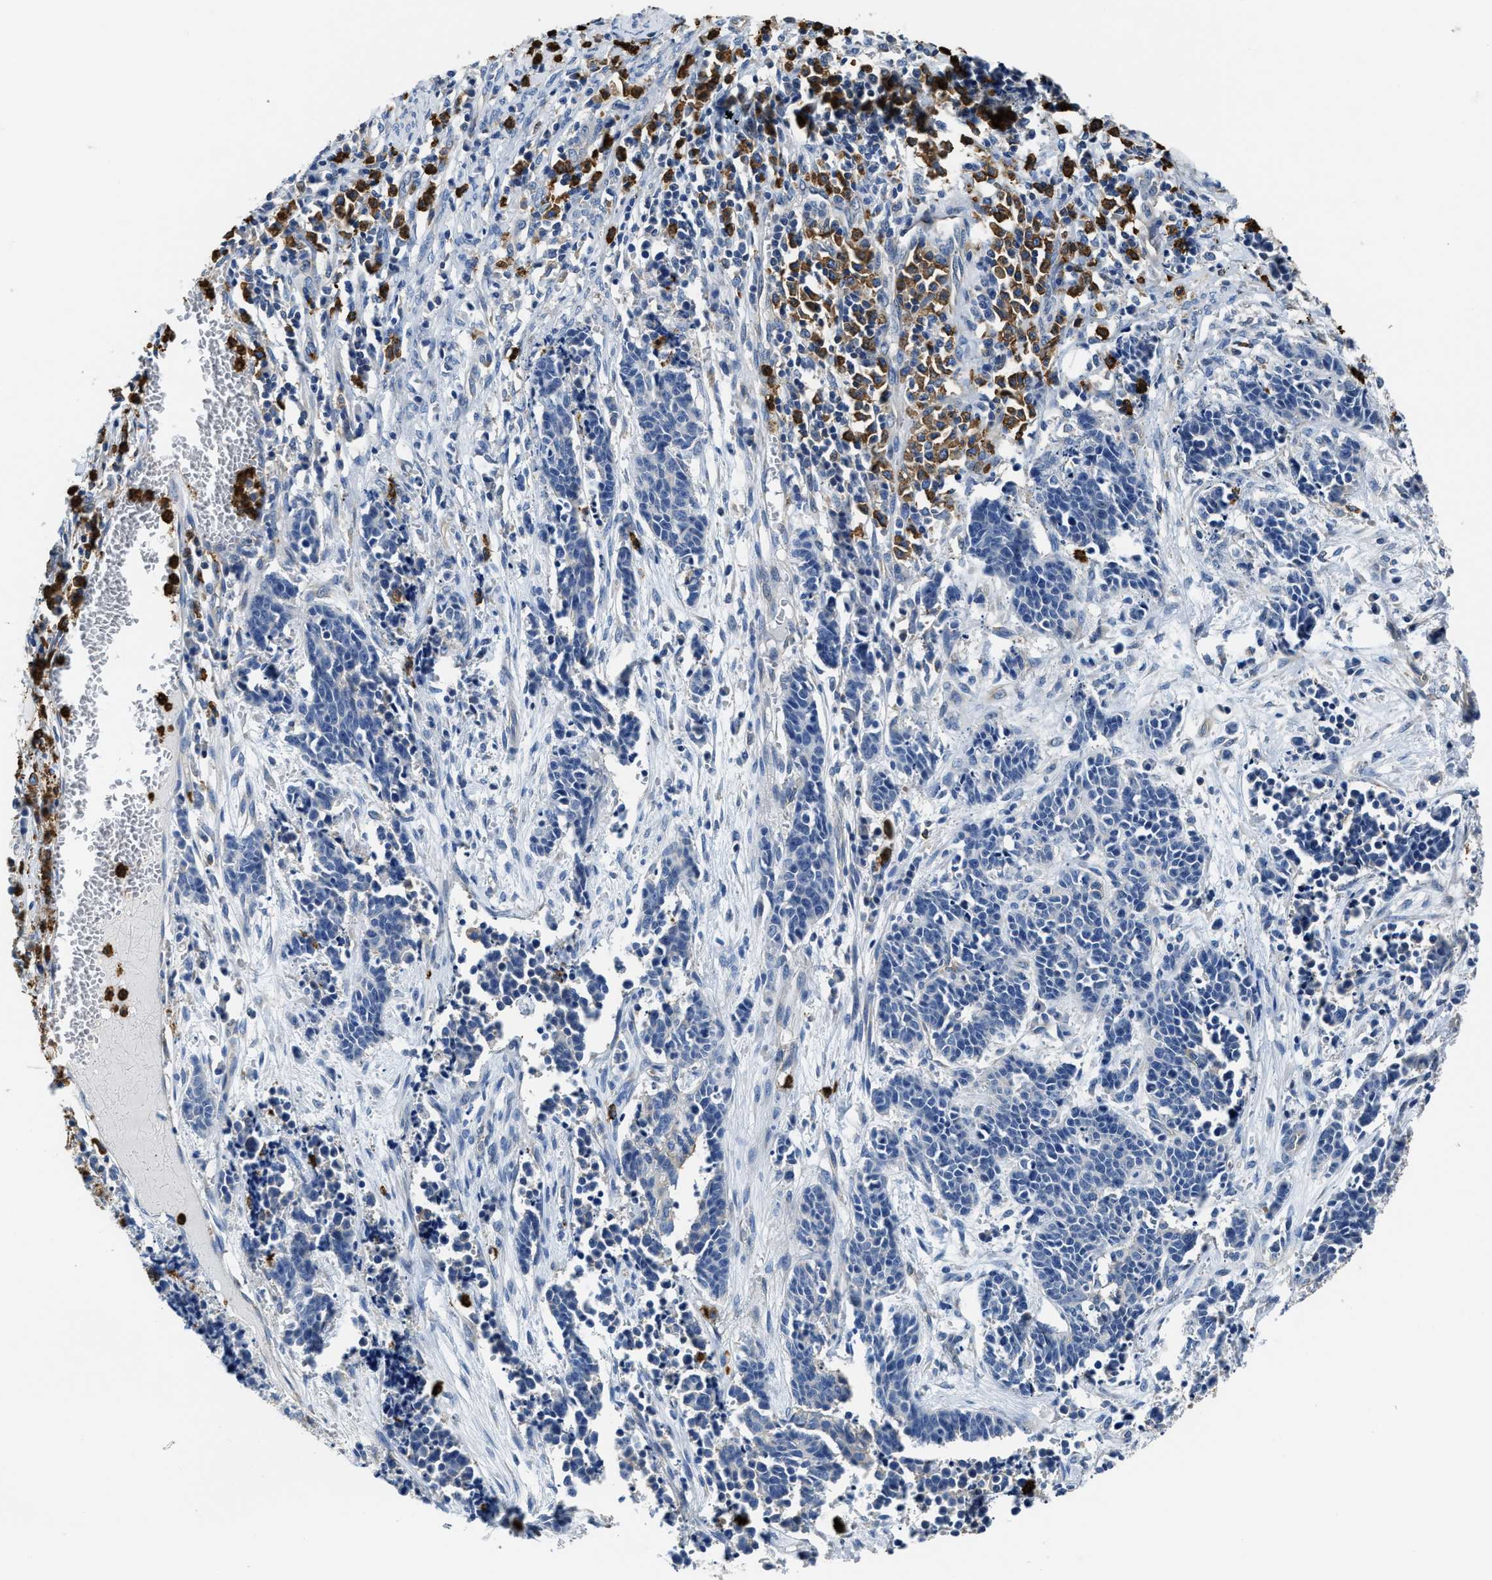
{"staining": {"intensity": "moderate", "quantity": "<25%", "location": "cytoplasmic/membranous"}, "tissue": "cervical cancer", "cell_type": "Tumor cells", "image_type": "cancer", "snomed": [{"axis": "morphology", "description": "Squamous cell carcinoma, NOS"}, {"axis": "topography", "description": "Cervix"}], "caption": "This photomicrograph demonstrates cervical cancer (squamous cell carcinoma) stained with immunohistochemistry to label a protein in brown. The cytoplasmic/membranous of tumor cells show moderate positivity for the protein. Nuclei are counter-stained blue.", "gene": "TRAF6", "patient": {"sex": "female", "age": 35}}